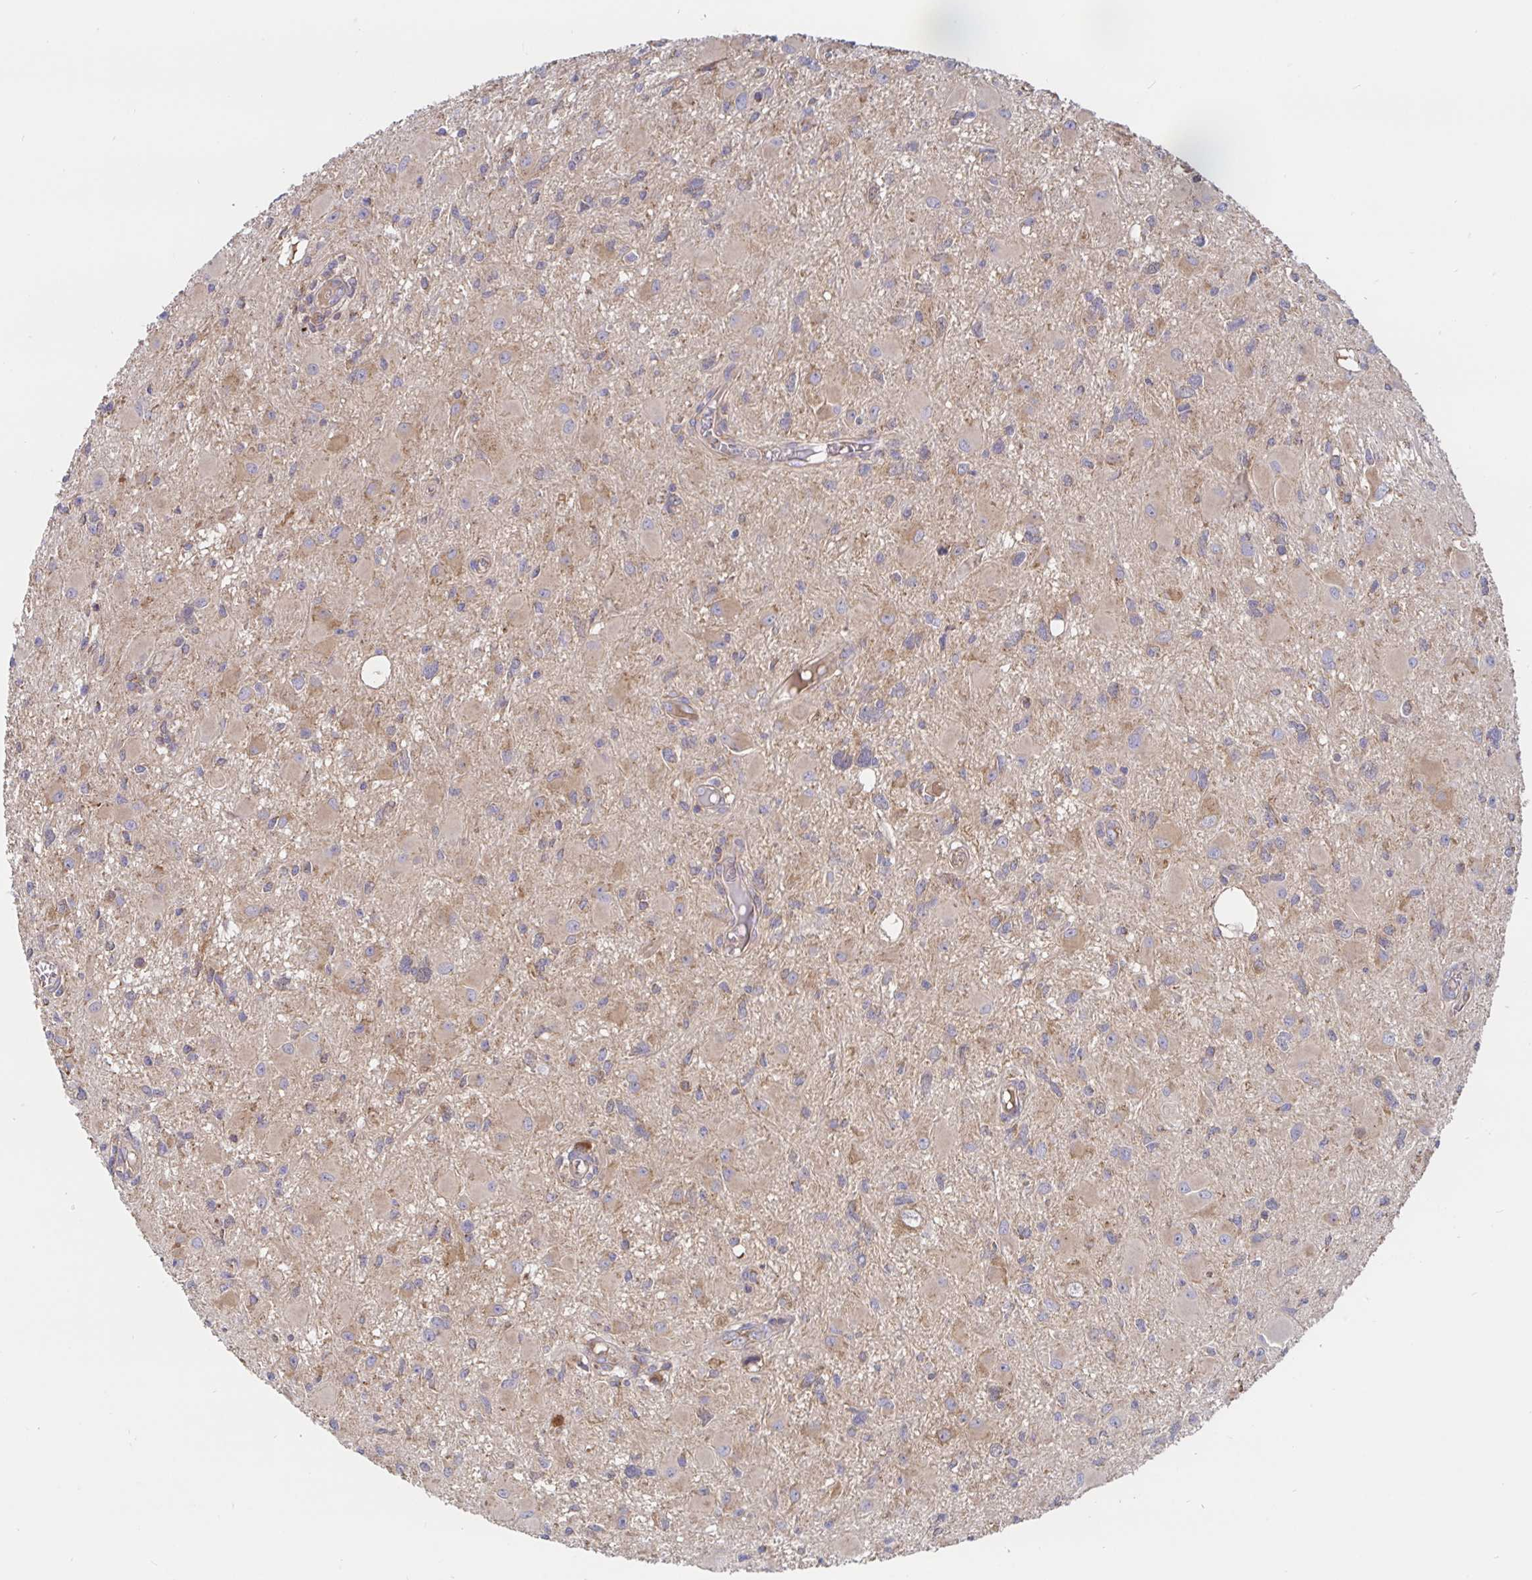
{"staining": {"intensity": "weak", "quantity": "<25%", "location": "cytoplasmic/membranous"}, "tissue": "glioma", "cell_type": "Tumor cells", "image_type": "cancer", "snomed": [{"axis": "morphology", "description": "Glioma, malignant, High grade"}, {"axis": "topography", "description": "Brain"}], "caption": "DAB (3,3'-diaminobenzidine) immunohistochemical staining of human glioma demonstrates no significant positivity in tumor cells.", "gene": "PRDX3", "patient": {"sex": "male", "age": 54}}